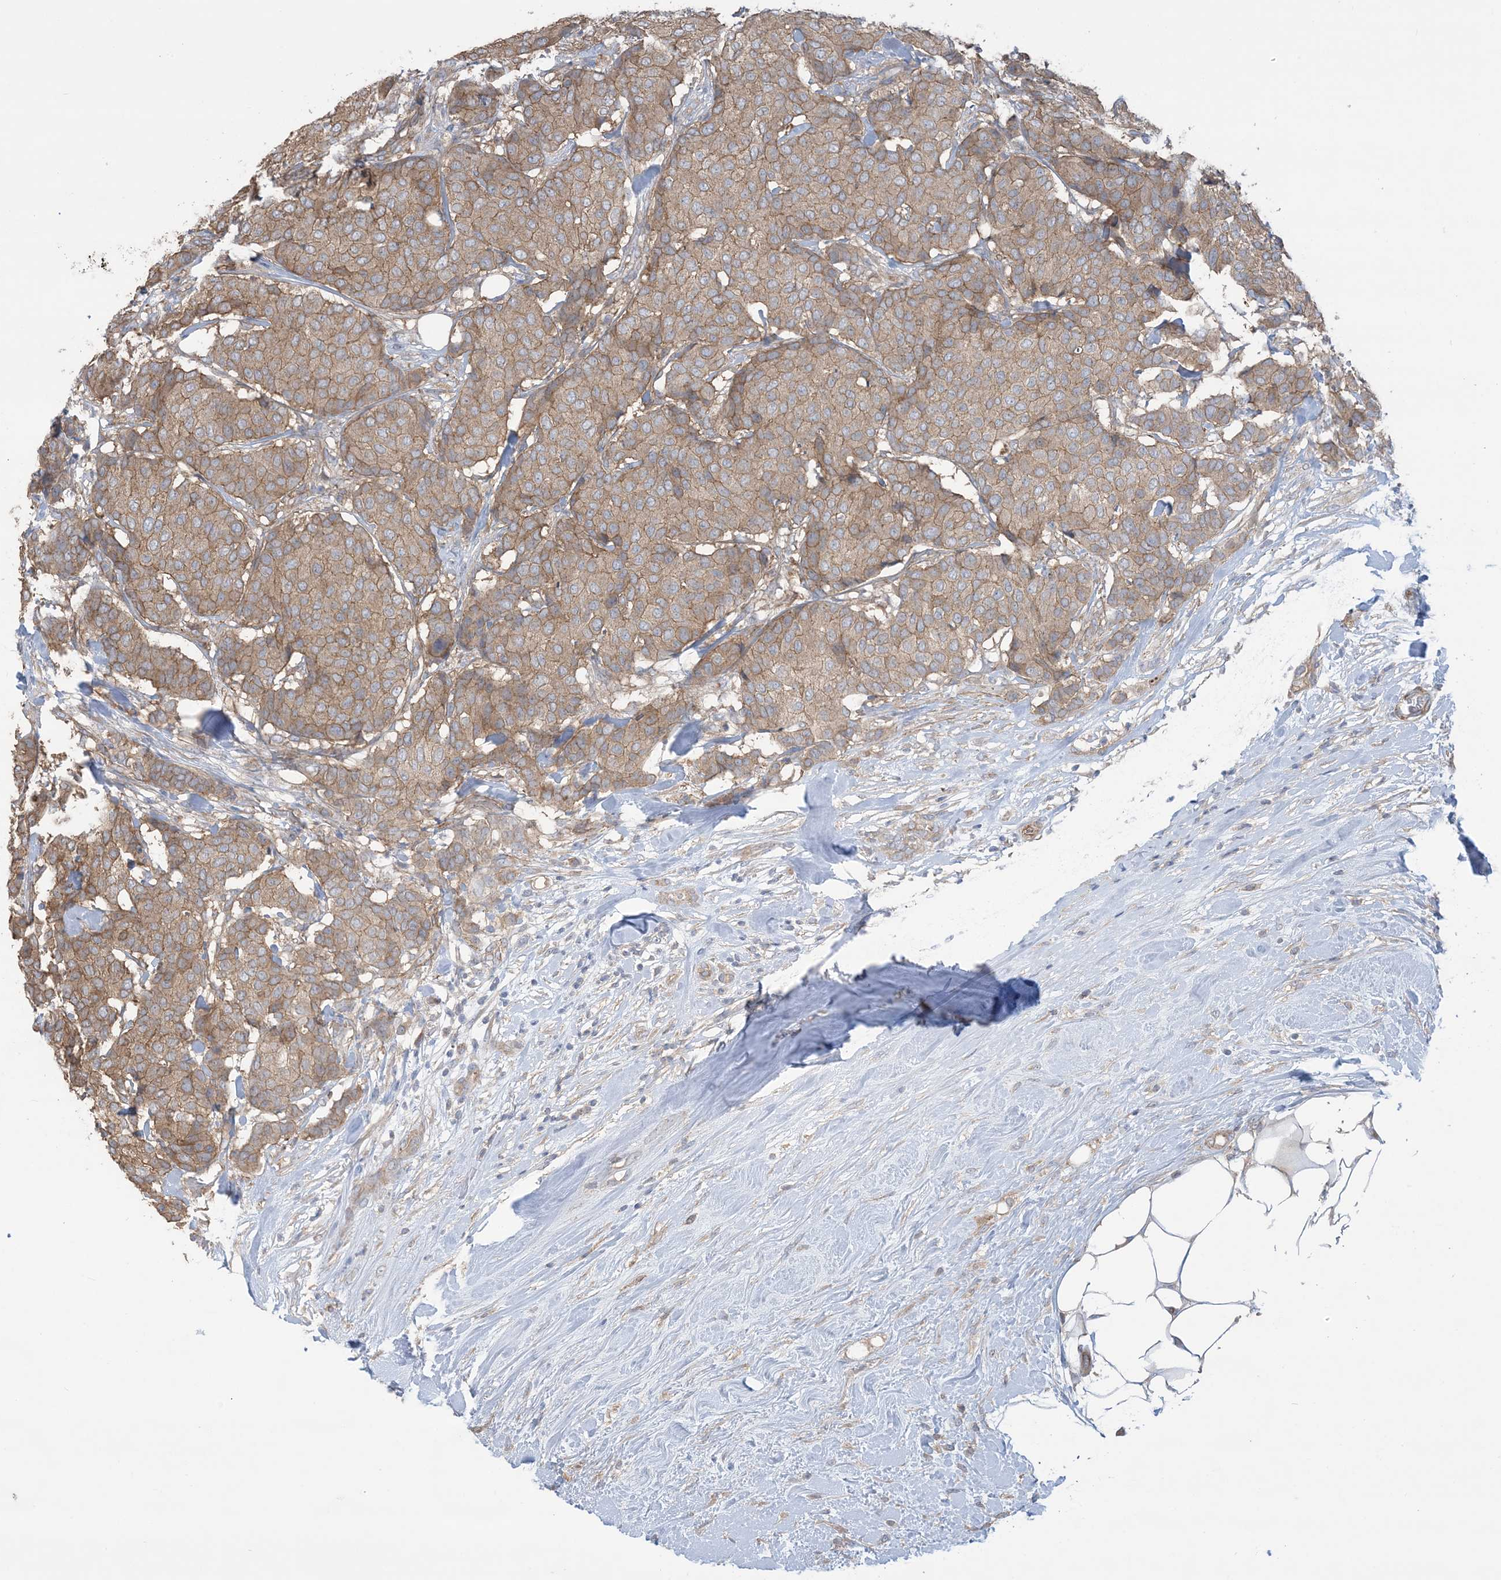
{"staining": {"intensity": "moderate", "quantity": ">75%", "location": "cytoplasmic/membranous"}, "tissue": "breast cancer", "cell_type": "Tumor cells", "image_type": "cancer", "snomed": [{"axis": "morphology", "description": "Duct carcinoma"}, {"axis": "topography", "description": "Breast"}], "caption": "Breast cancer (intraductal carcinoma) tissue exhibits moderate cytoplasmic/membranous staining in about >75% of tumor cells (brown staining indicates protein expression, while blue staining denotes nuclei).", "gene": "CCNY", "patient": {"sex": "female", "age": 75}}